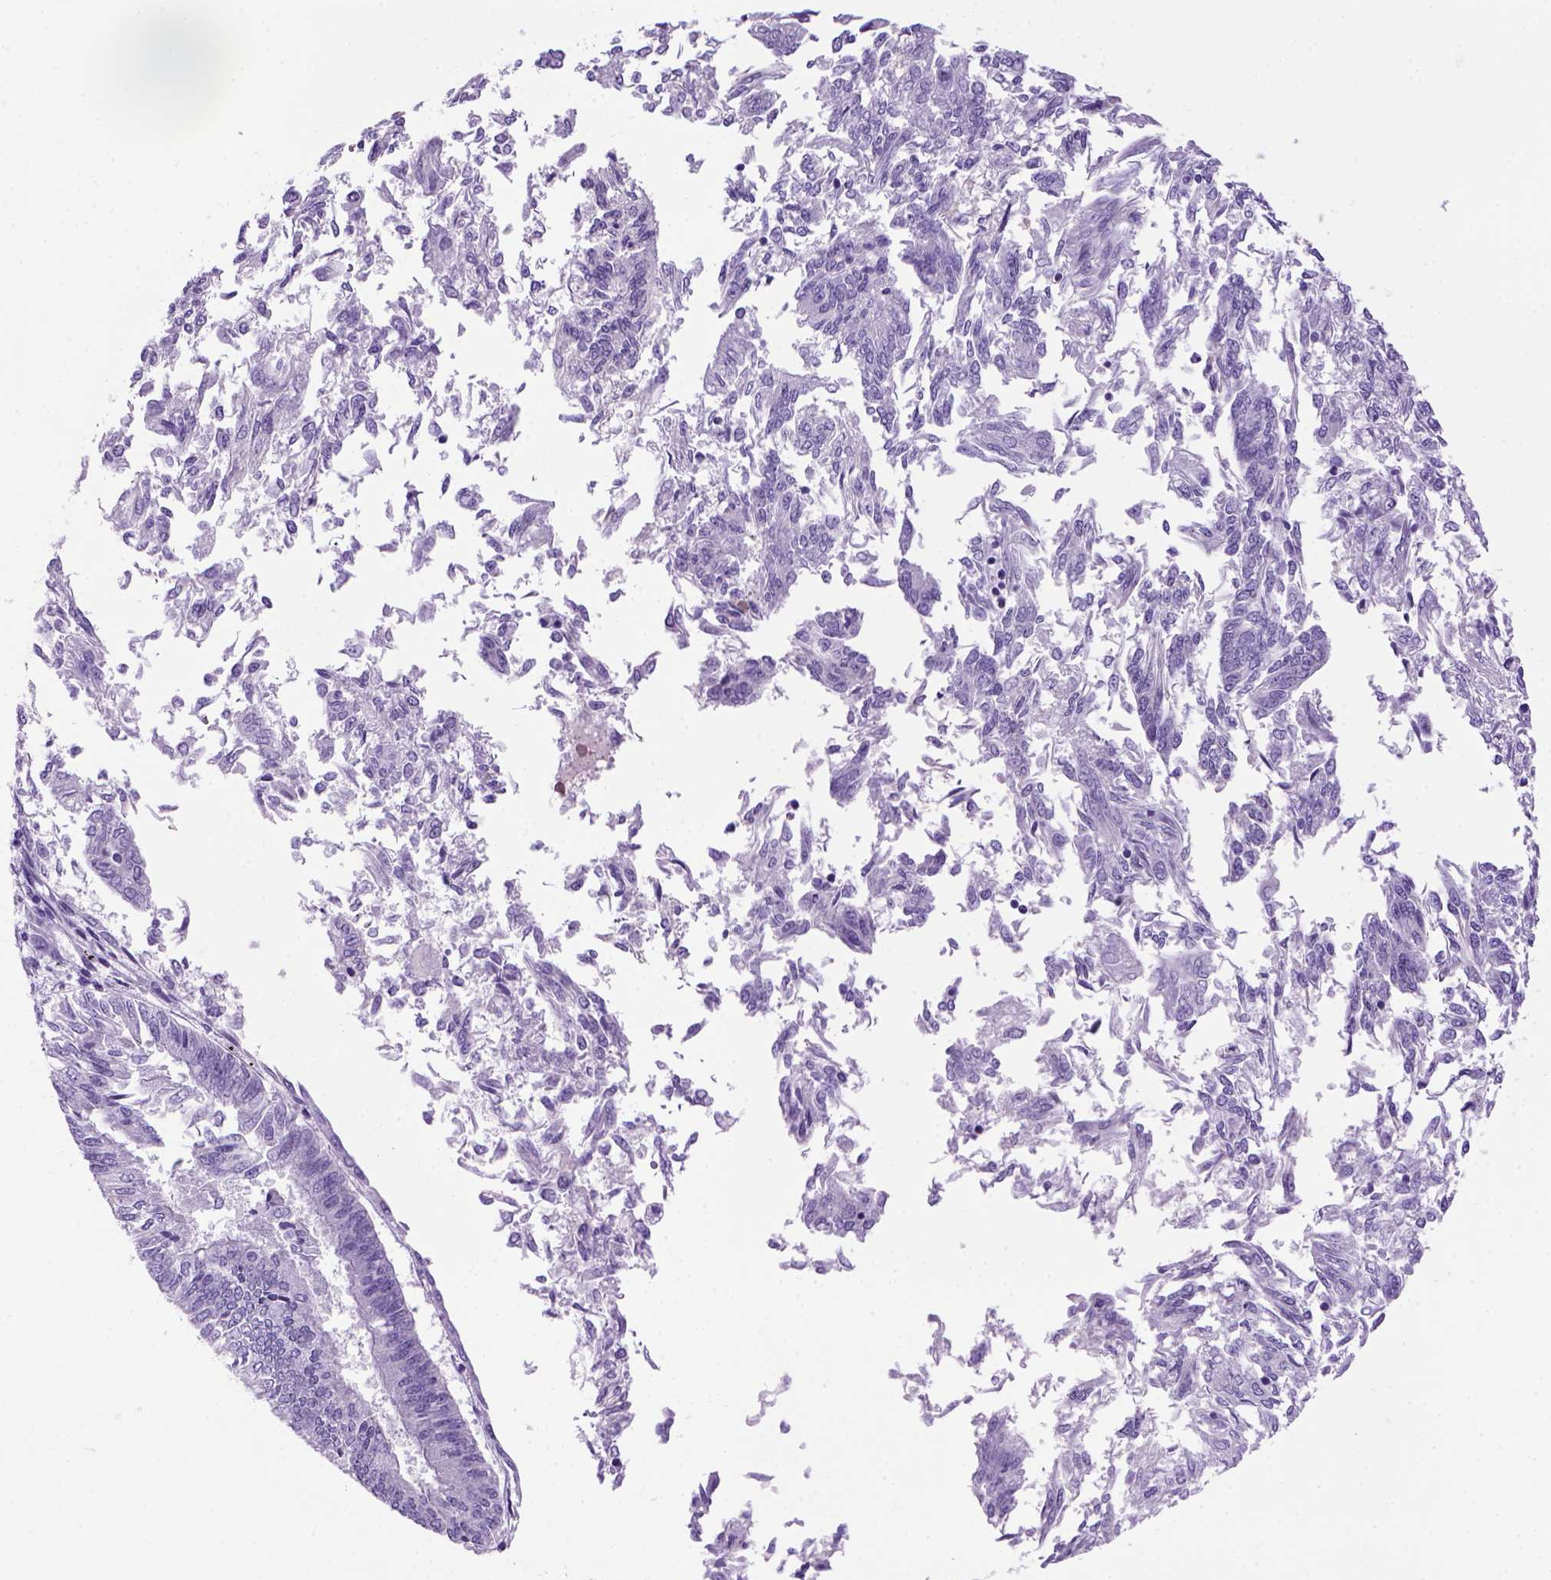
{"staining": {"intensity": "negative", "quantity": "none", "location": "none"}, "tissue": "endometrial cancer", "cell_type": "Tumor cells", "image_type": "cancer", "snomed": [{"axis": "morphology", "description": "Adenocarcinoma, NOS"}, {"axis": "topography", "description": "Endometrium"}], "caption": "Immunohistochemistry photomicrograph of neoplastic tissue: human adenocarcinoma (endometrial) stained with DAB displays no significant protein expression in tumor cells. The staining is performed using DAB brown chromogen with nuclei counter-stained in using hematoxylin.", "gene": "ARHGEF33", "patient": {"sex": "female", "age": 58}}